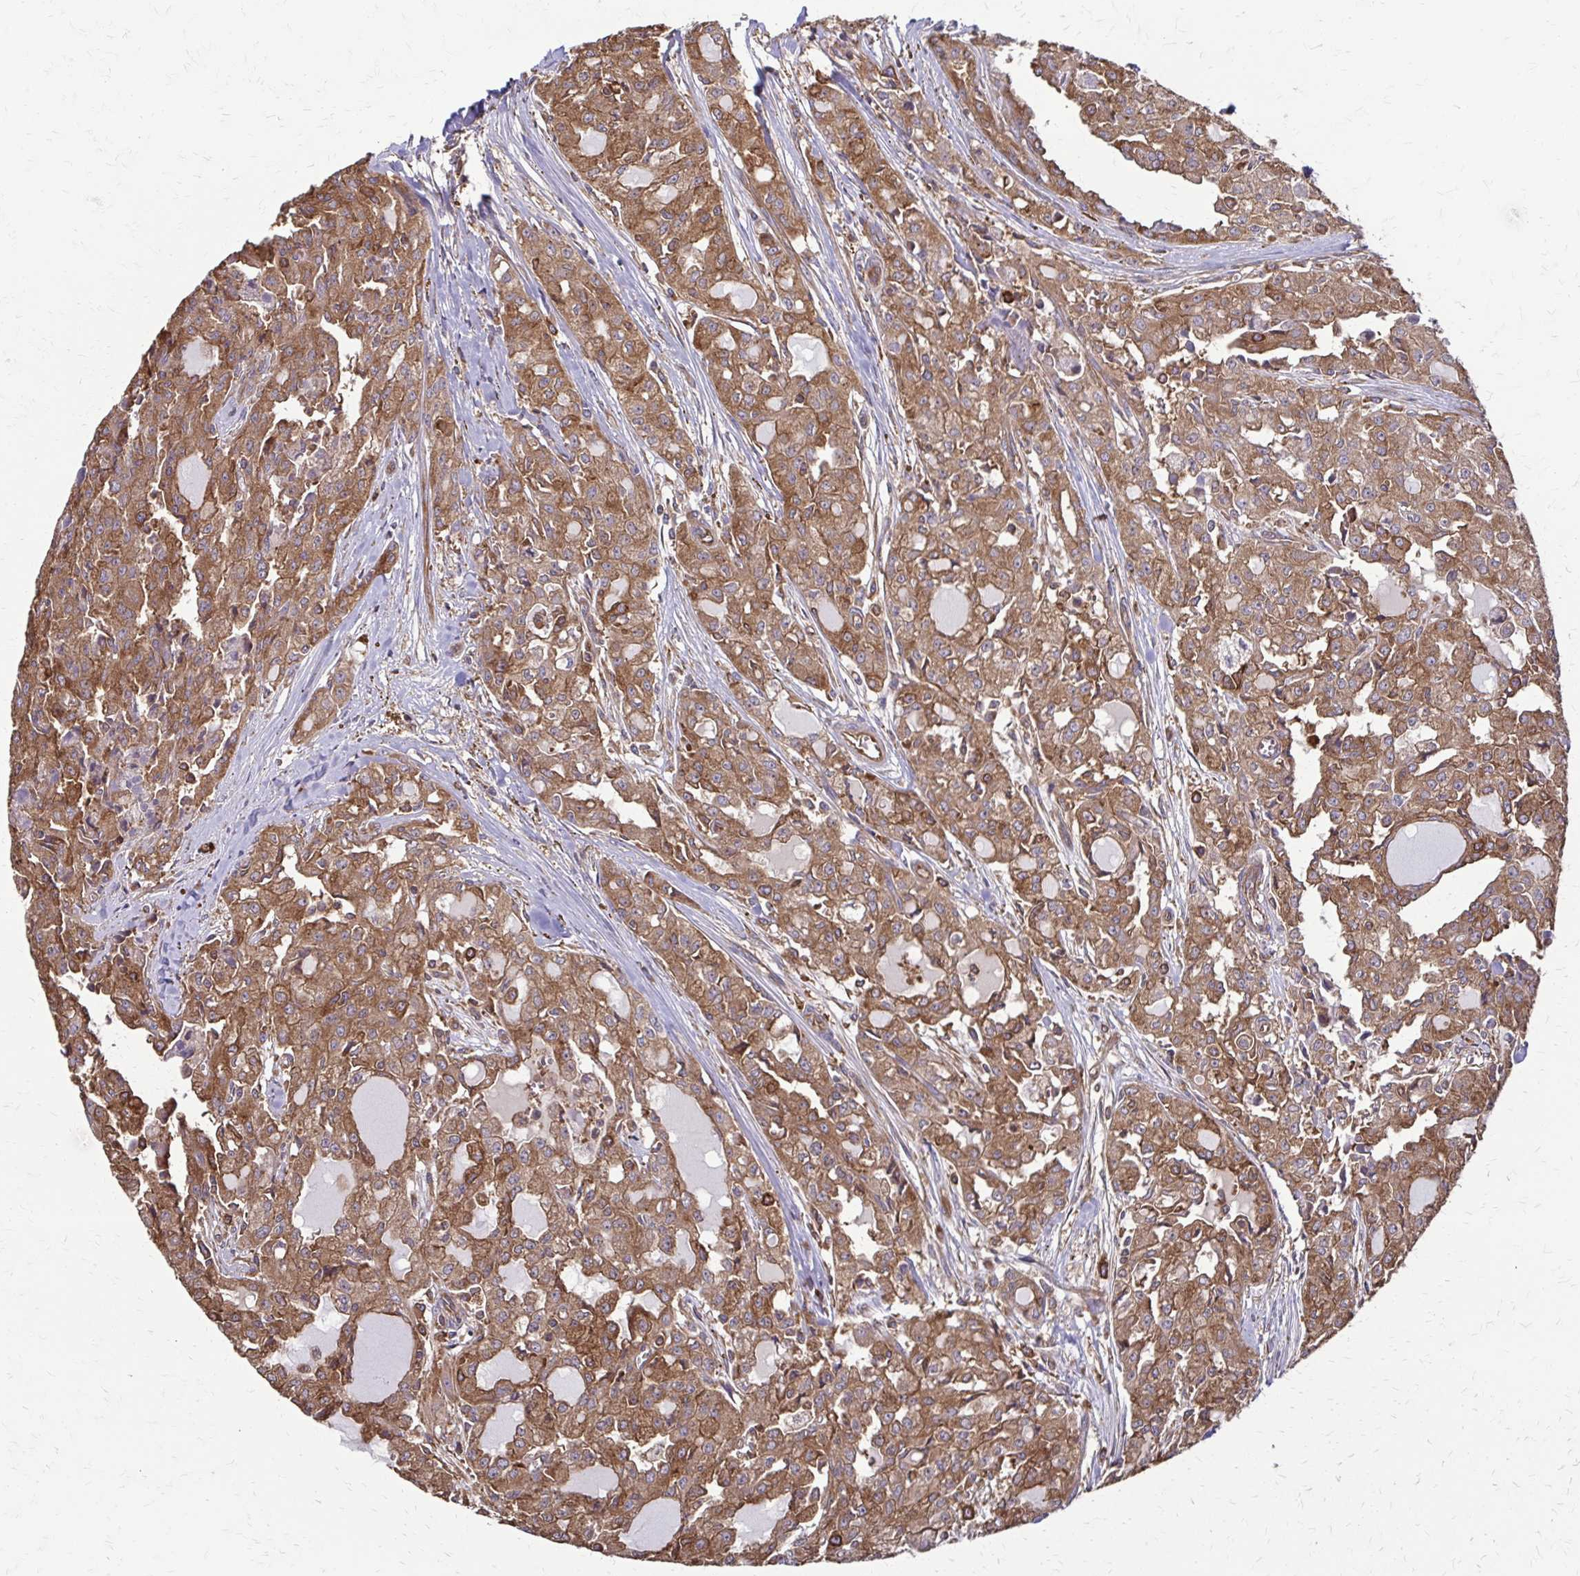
{"staining": {"intensity": "moderate", "quantity": ">75%", "location": "cytoplasmic/membranous"}, "tissue": "head and neck cancer", "cell_type": "Tumor cells", "image_type": "cancer", "snomed": [{"axis": "morphology", "description": "Adenocarcinoma, NOS"}, {"axis": "topography", "description": "Head-Neck"}], "caption": "This is a histology image of immunohistochemistry staining of adenocarcinoma (head and neck), which shows moderate positivity in the cytoplasmic/membranous of tumor cells.", "gene": "EEF2", "patient": {"sex": "male", "age": 64}}